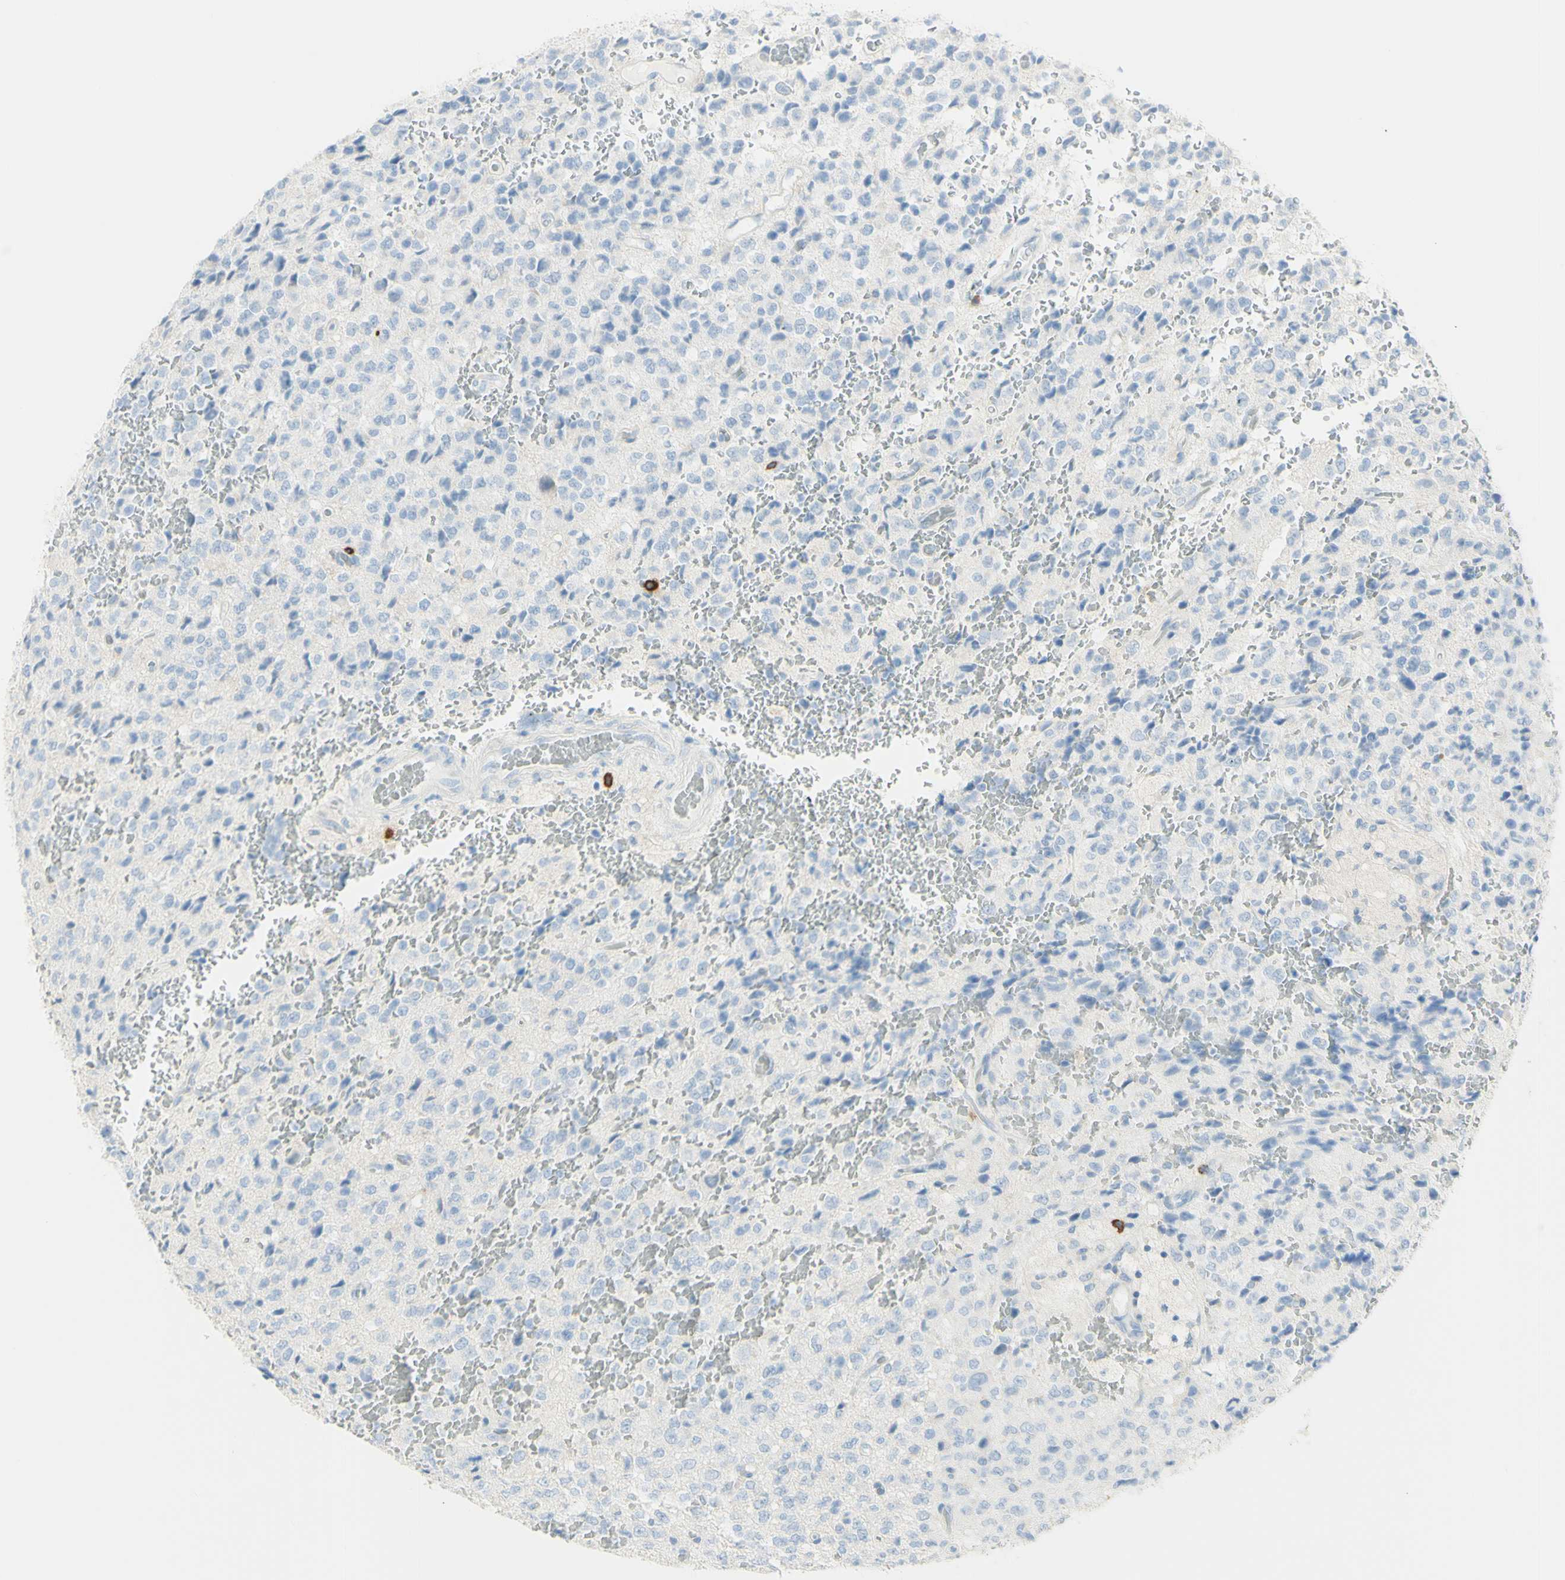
{"staining": {"intensity": "negative", "quantity": "none", "location": "none"}, "tissue": "glioma", "cell_type": "Tumor cells", "image_type": "cancer", "snomed": [{"axis": "morphology", "description": "Glioma, malignant, High grade"}, {"axis": "topography", "description": "pancreas cauda"}], "caption": "The photomicrograph shows no staining of tumor cells in malignant high-grade glioma.", "gene": "LETM1", "patient": {"sex": "male", "age": 60}}